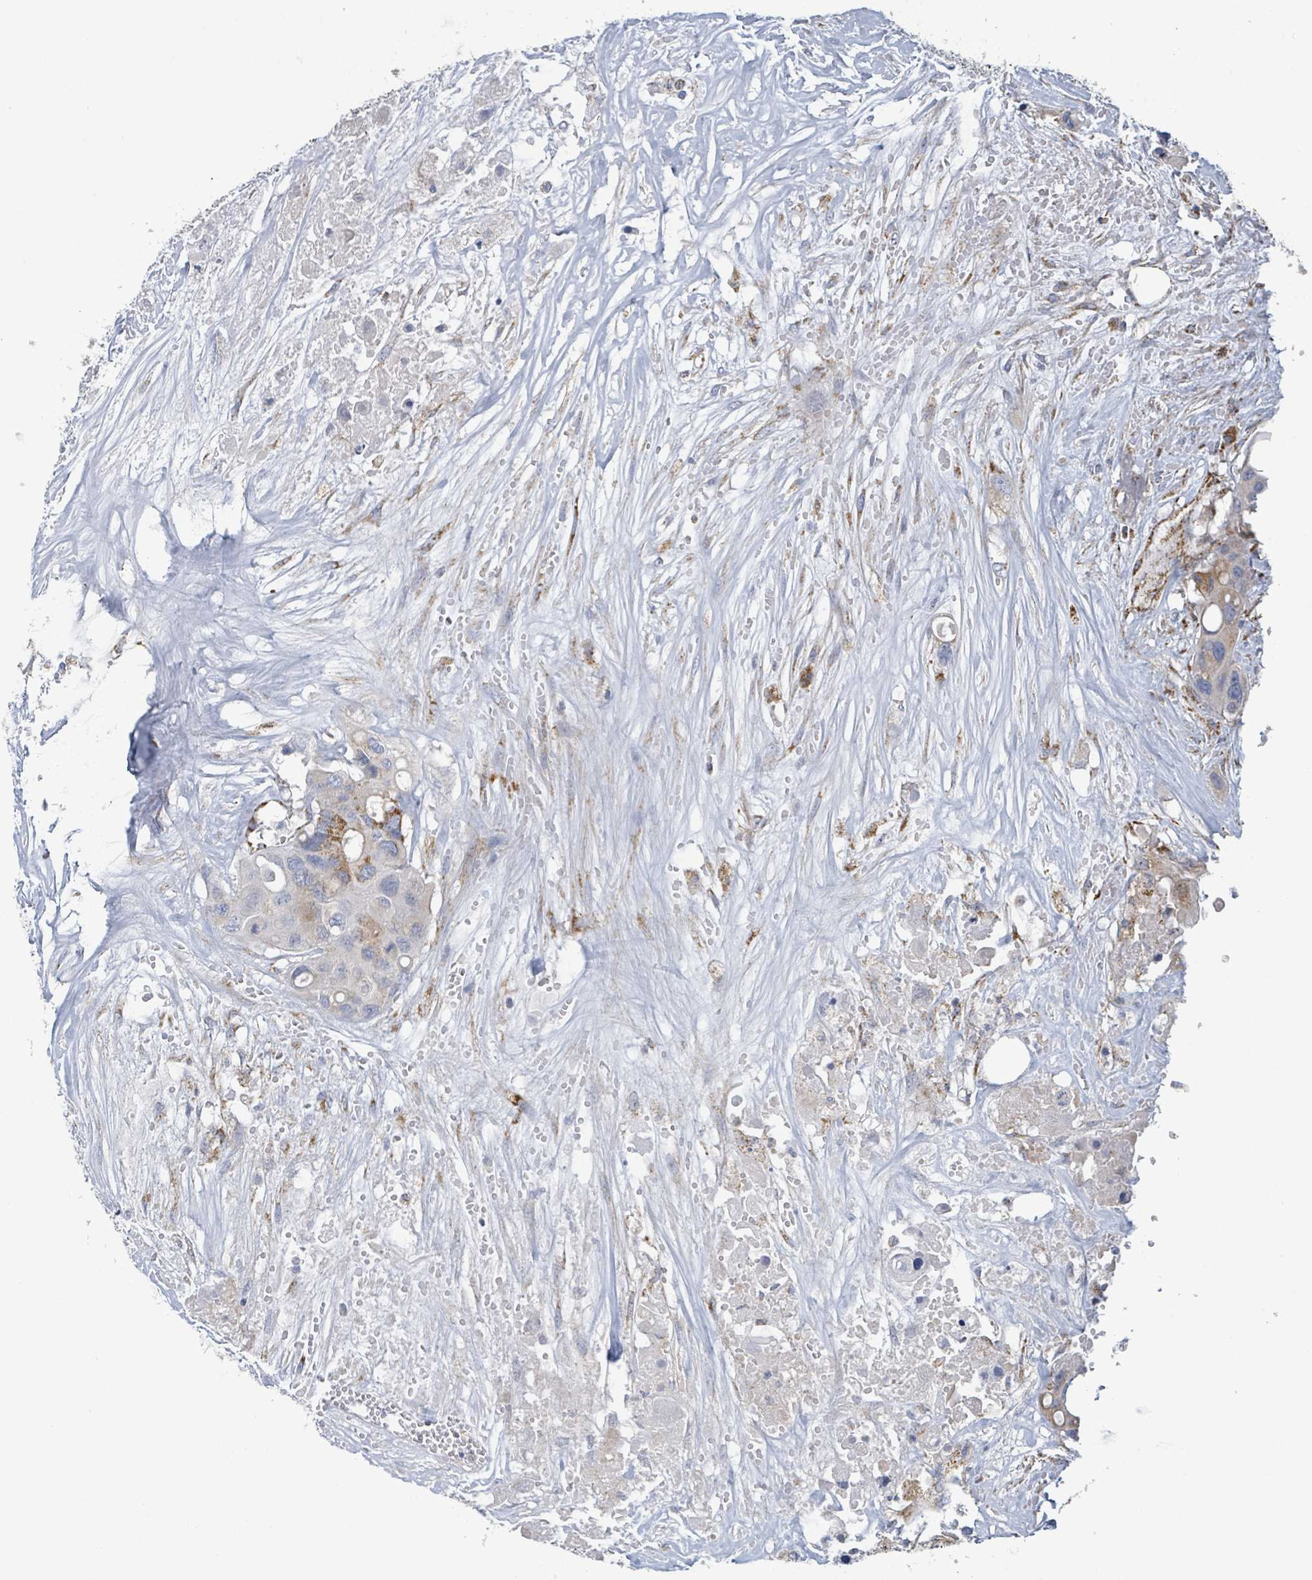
{"staining": {"intensity": "moderate", "quantity": "<25%", "location": "cytoplasmic/membranous"}, "tissue": "colorectal cancer", "cell_type": "Tumor cells", "image_type": "cancer", "snomed": [{"axis": "morphology", "description": "Adenocarcinoma, NOS"}, {"axis": "topography", "description": "Colon"}], "caption": "This is a photomicrograph of IHC staining of colorectal cancer (adenocarcinoma), which shows moderate expression in the cytoplasmic/membranous of tumor cells.", "gene": "SUCLG2", "patient": {"sex": "male", "age": 77}}